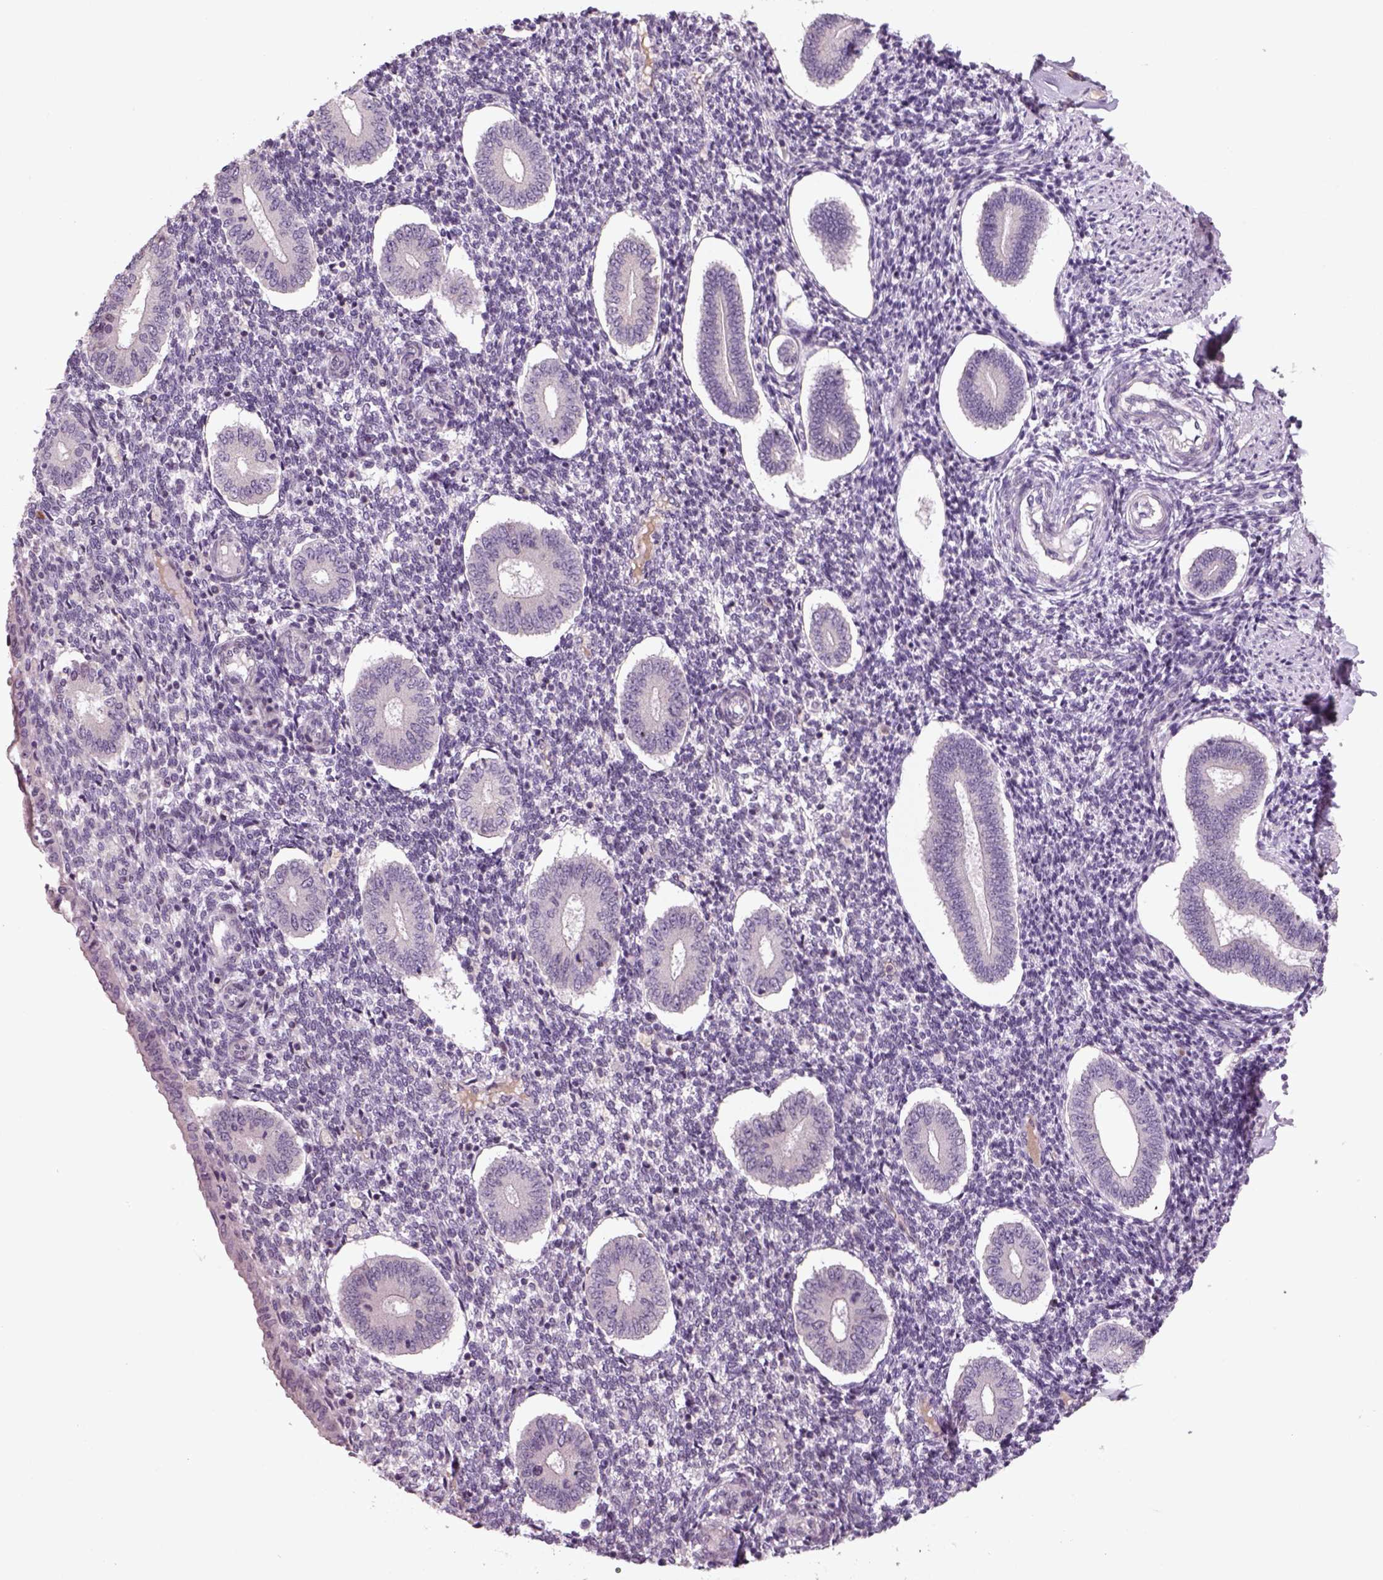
{"staining": {"intensity": "negative", "quantity": "none", "location": "none"}, "tissue": "endometrium", "cell_type": "Cells in endometrial stroma", "image_type": "normal", "snomed": [{"axis": "morphology", "description": "Normal tissue, NOS"}, {"axis": "topography", "description": "Endometrium"}], "caption": "Immunohistochemical staining of normal endometrium exhibits no significant positivity in cells in endometrial stroma.", "gene": "PENK", "patient": {"sex": "female", "age": 40}}